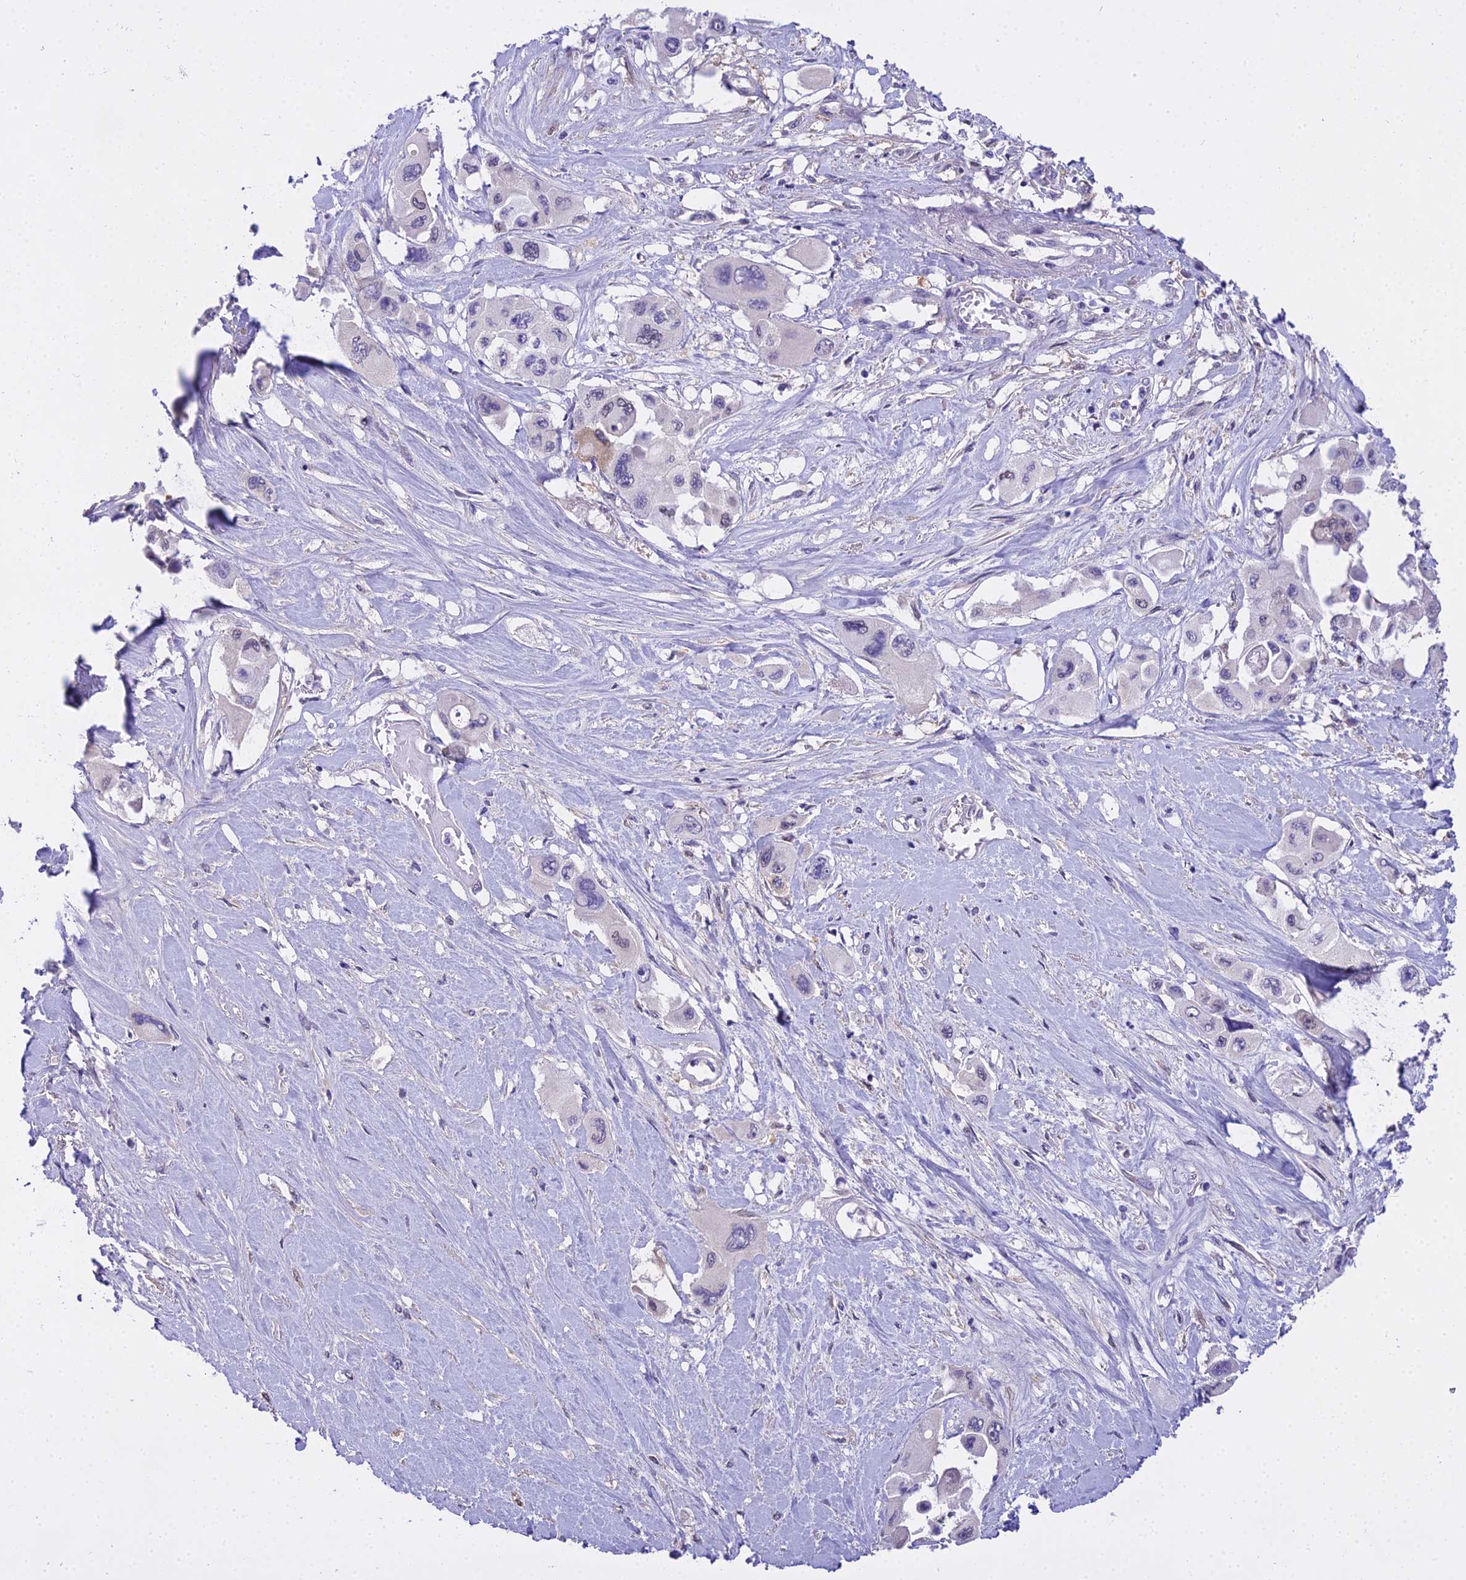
{"staining": {"intensity": "negative", "quantity": "none", "location": "none"}, "tissue": "pancreatic cancer", "cell_type": "Tumor cells", "image_type": "cancer", "snomed": [{"axis": "morphology", "description": "Adenocarcinoma, NOS"}, {"axis": "topography", "description": "Pancreas"}], "caption": "Immunohistochemistry of human adenocarcinoma (pancreatic) shows no staining in tumor cells. (Brightfield microscopy of DAB immunohistochemistry (IHC) at high magnification).", "gene": "MAT2A", "patient": {"sex": "male", "age": 92}}